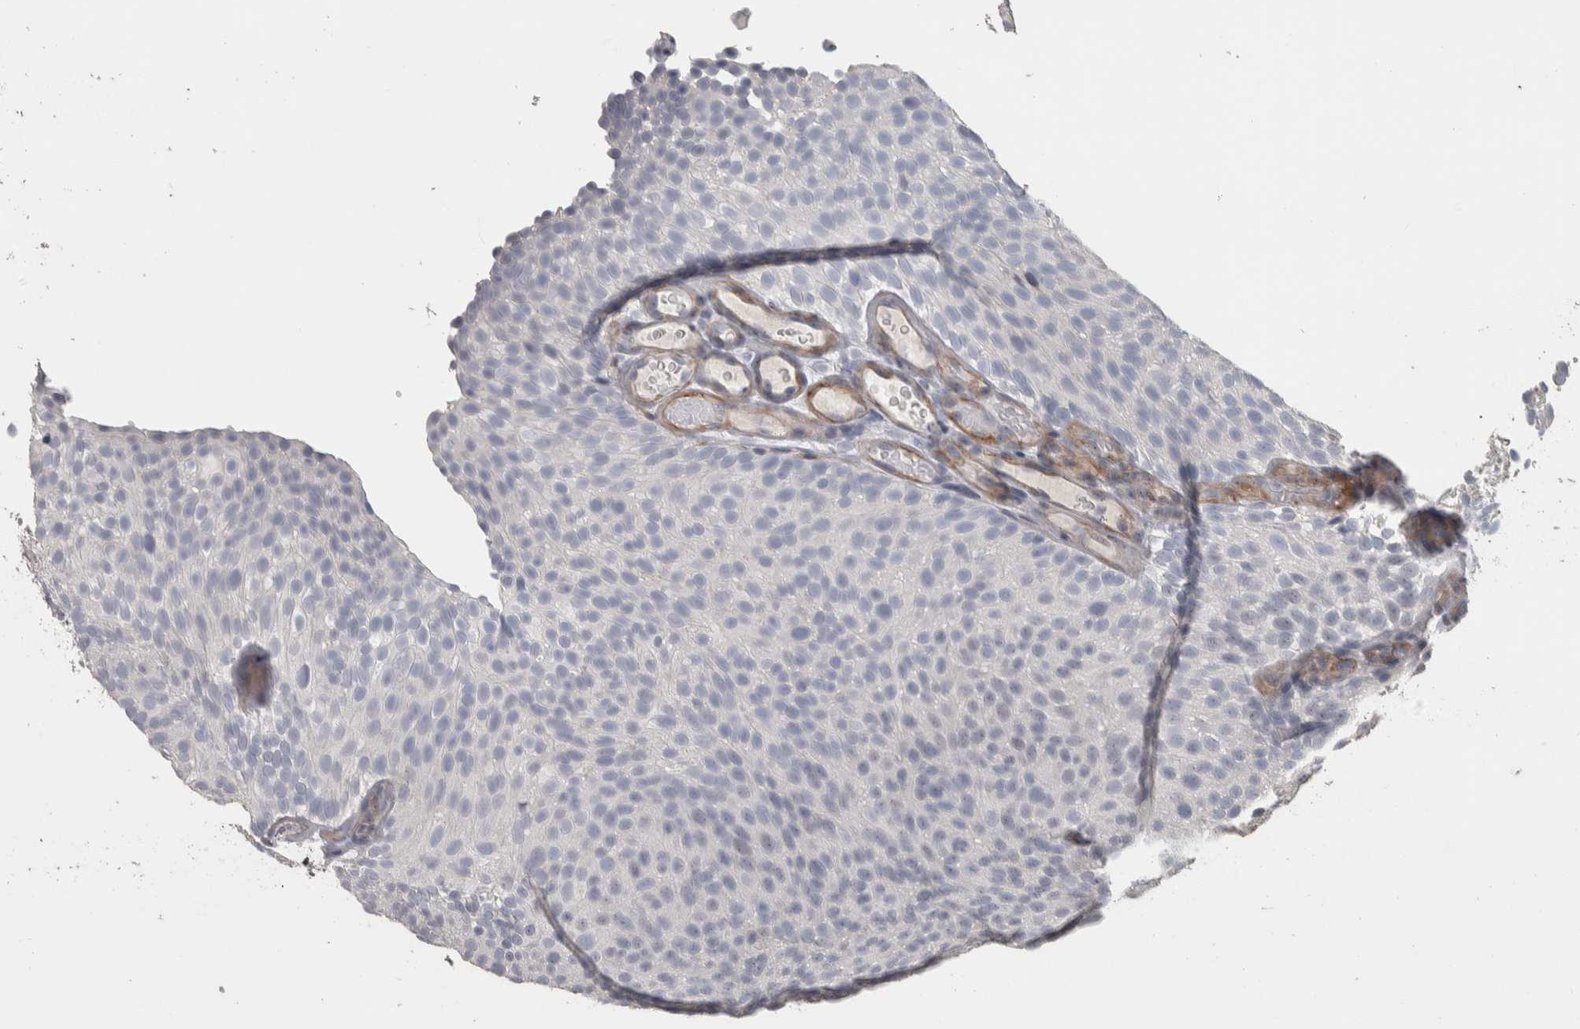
{"staining": {"intensity": "negative", "quantity": "none", "location": "none"}, "tissue": "urothelial cancer", "cell_type": "Tumor cells", "image_type": "cancer", "snomed": [{"axis": "morphology", "description": "Urothelial carcinoma, Low grade"}, {"axis": "topography", "description": "Urinary bladder"}], "caption": "Tumor cells are negative for protein expression in human urothelial carcinoma (low-grade).", "gene": "DCAF10", "patient": {"sex": "male", "age": 78}}